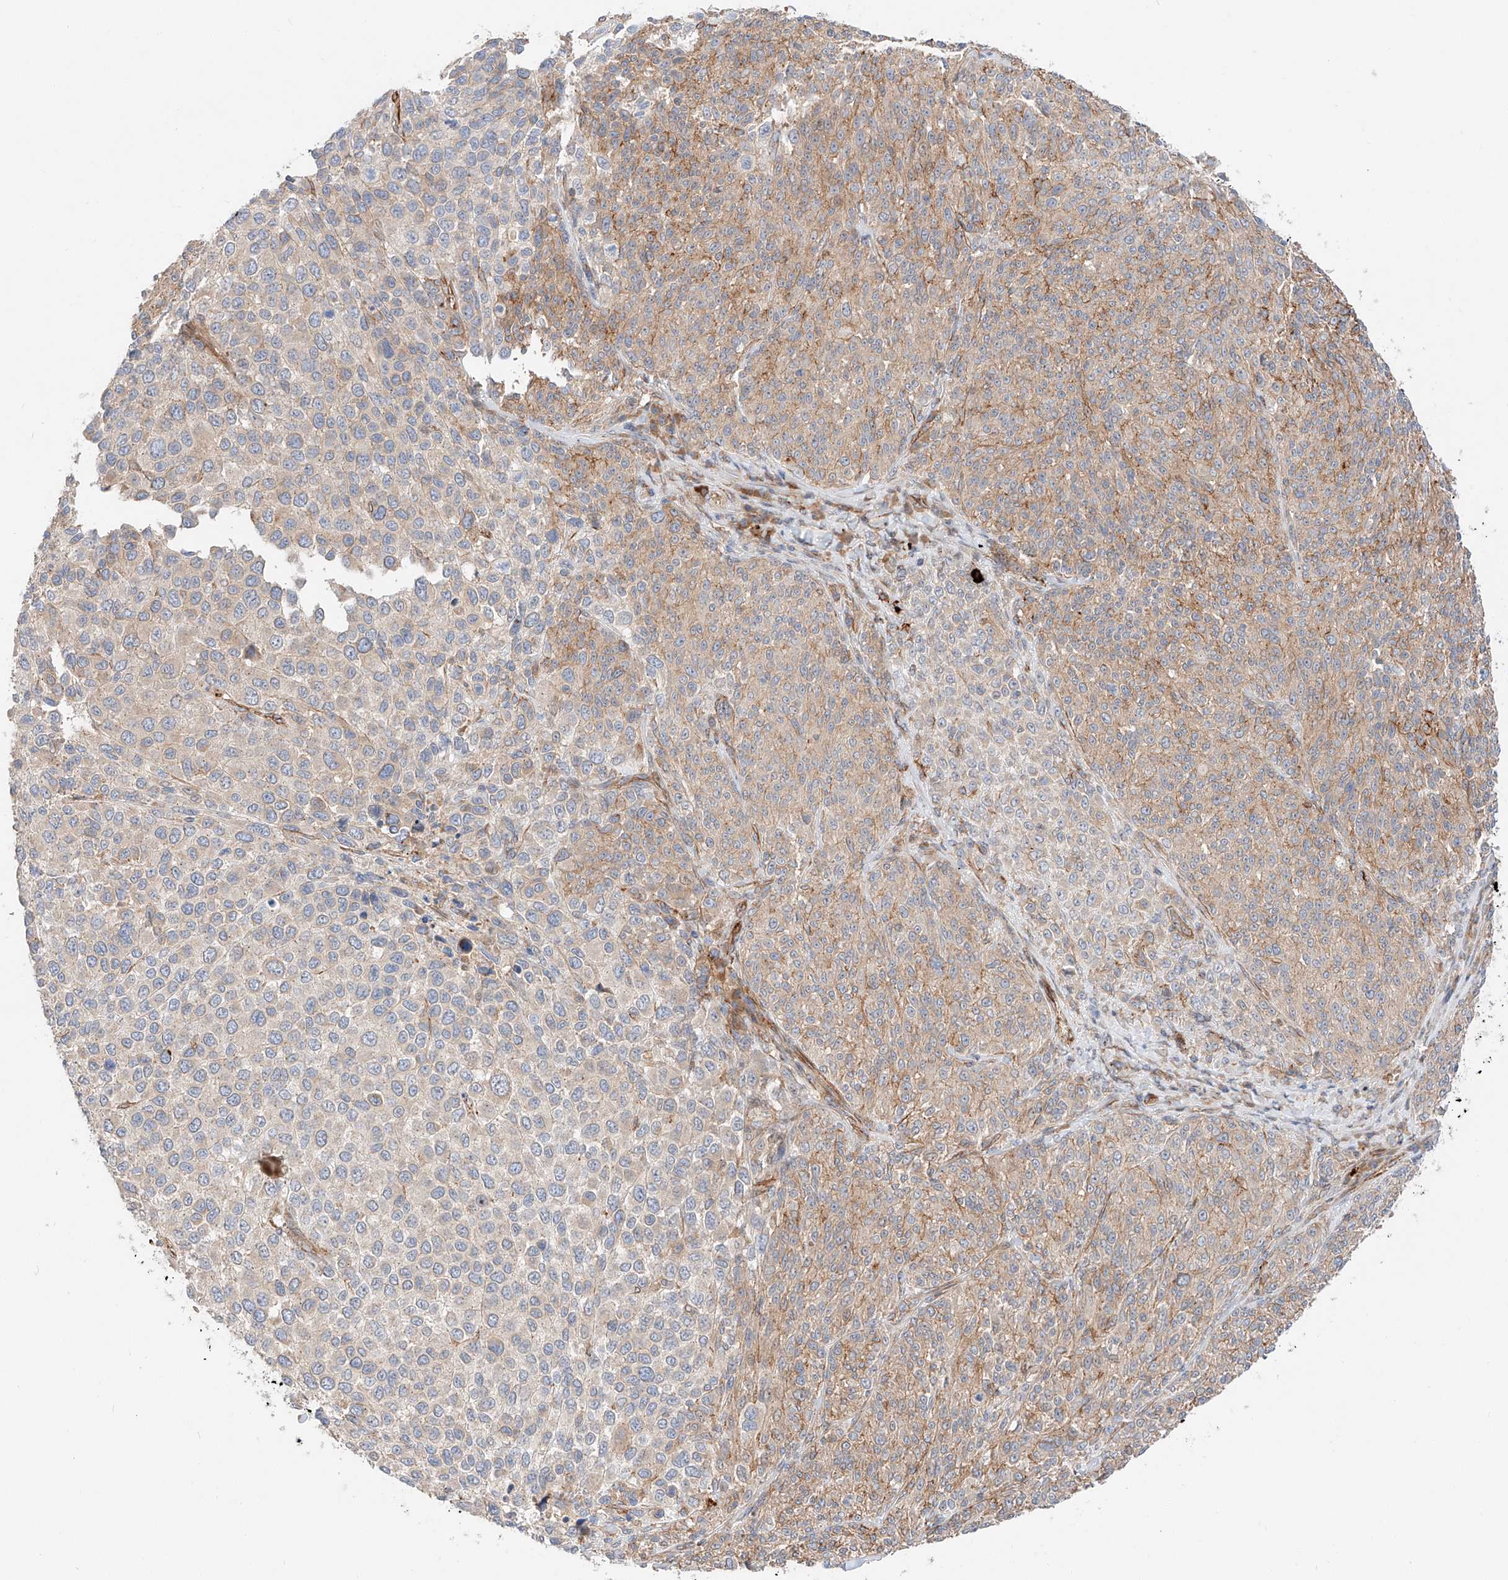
{"staining": {"intensity": "moderate", "quantity": "<25%", "location": "cytoplasmic/membranous"}, "tissue": "melanoma", "cell_type": "Tumor cells", "image_type": "cancer", "snomed": [{"axis": "morphology", "description": "Malignant melanoma, NOS"}, {"axis": "topography", "description": "Skin of trunk"}], "caption": "Tumor cells display low levels of moderate cytoplasmic/membranous expression in approximately <25% of cells in melanoma.", "gene": "MINDY4", "patient": {"sex": "male", "age": 71}}